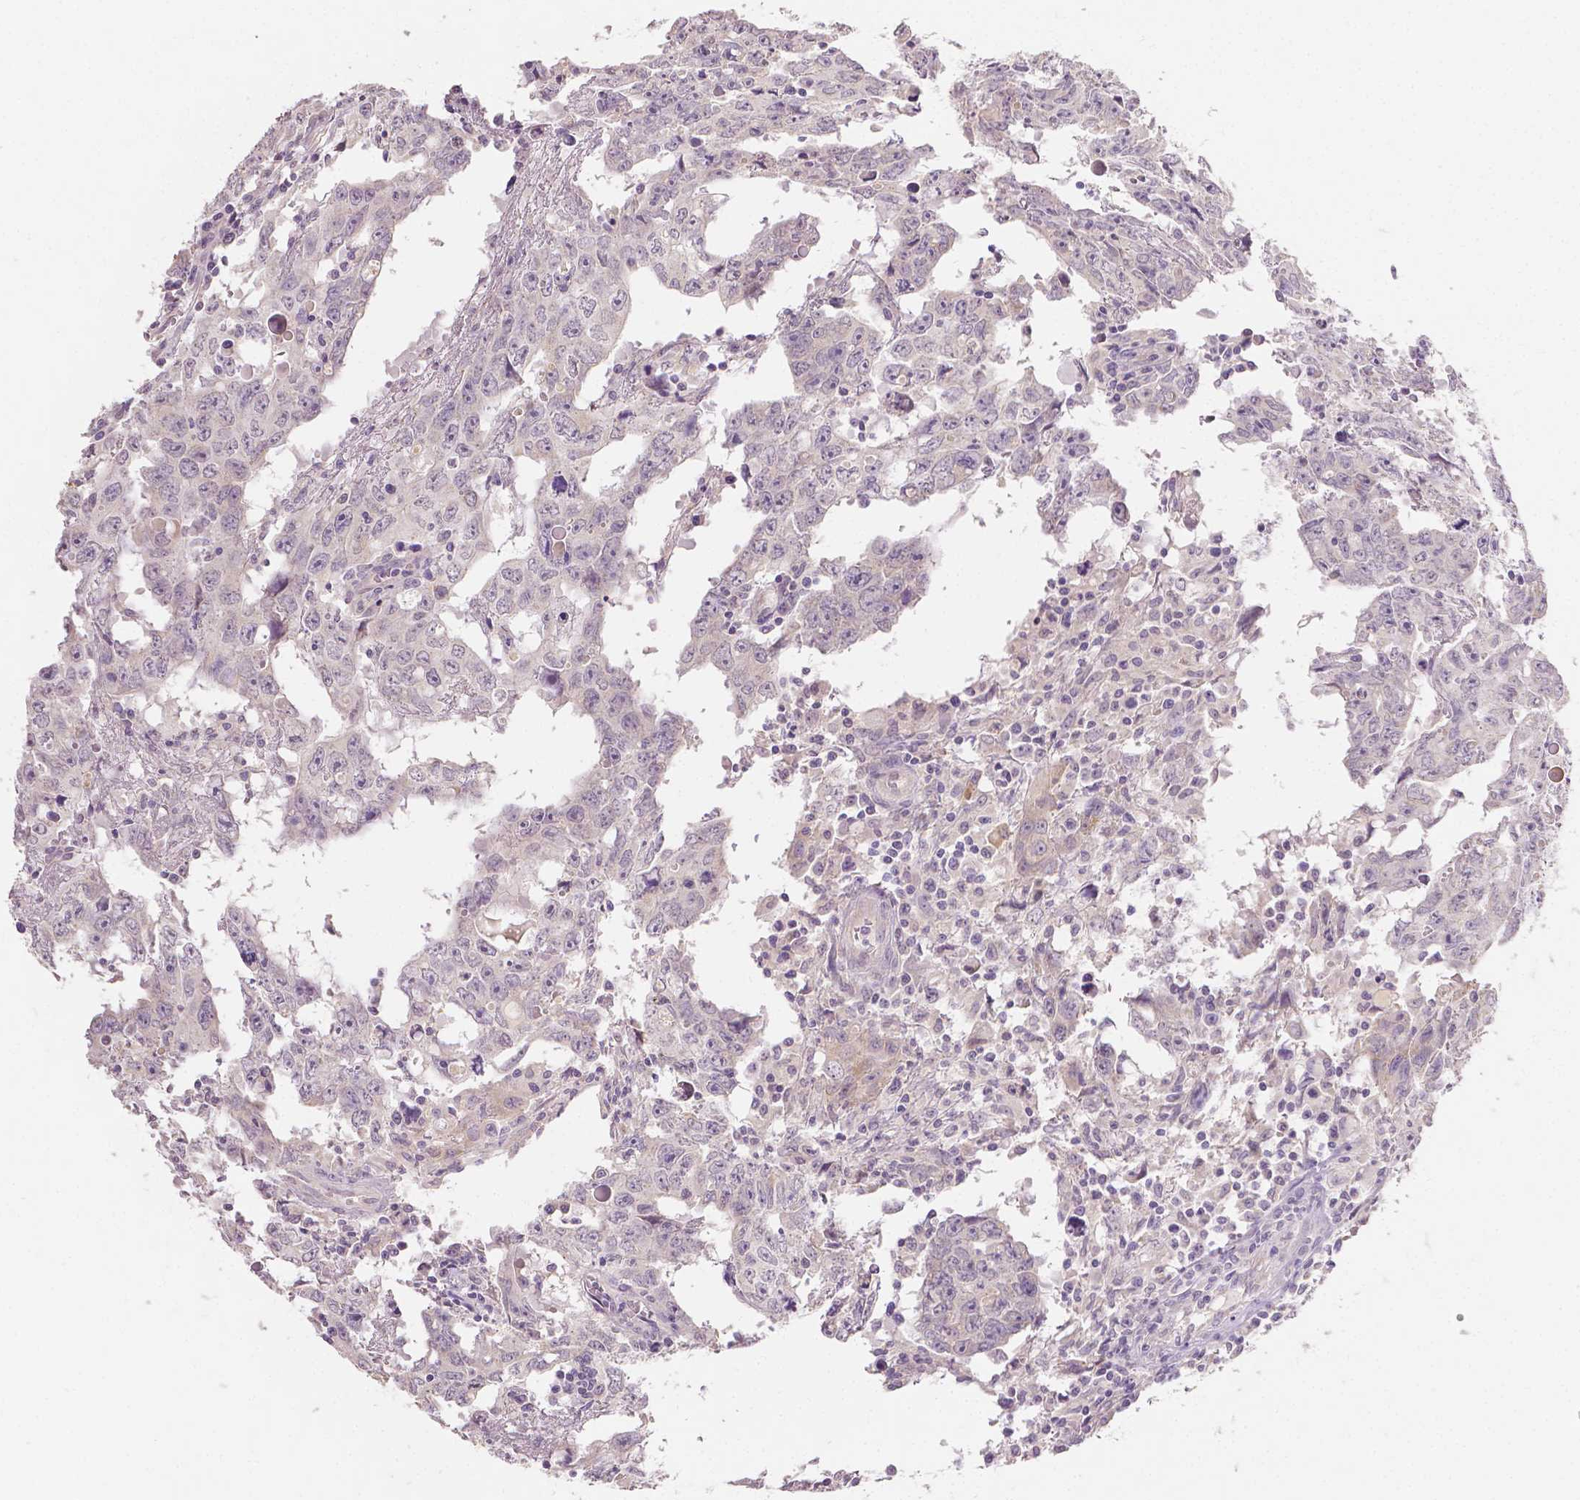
{"staining": {"intensity": "negative", "quantity": "none", "location": "none"}, "tissue": "testis cancer", "cell_type": "Tumor cells", "image_type": "cancer", "snomed": [{"axis": "morphology", "description": "Carcinoma, Embryonal, NOS"}, {"axis": "topography", "description": "Testis"}], "caption": "High power microscopy image of an immunohistochemistry photomicrograph of testis cancer (embryonal carcinoma), revealing no significant expression in tumor cells.", "gene": "TGM1", "patient": {"sex": "male", "age": 22}}